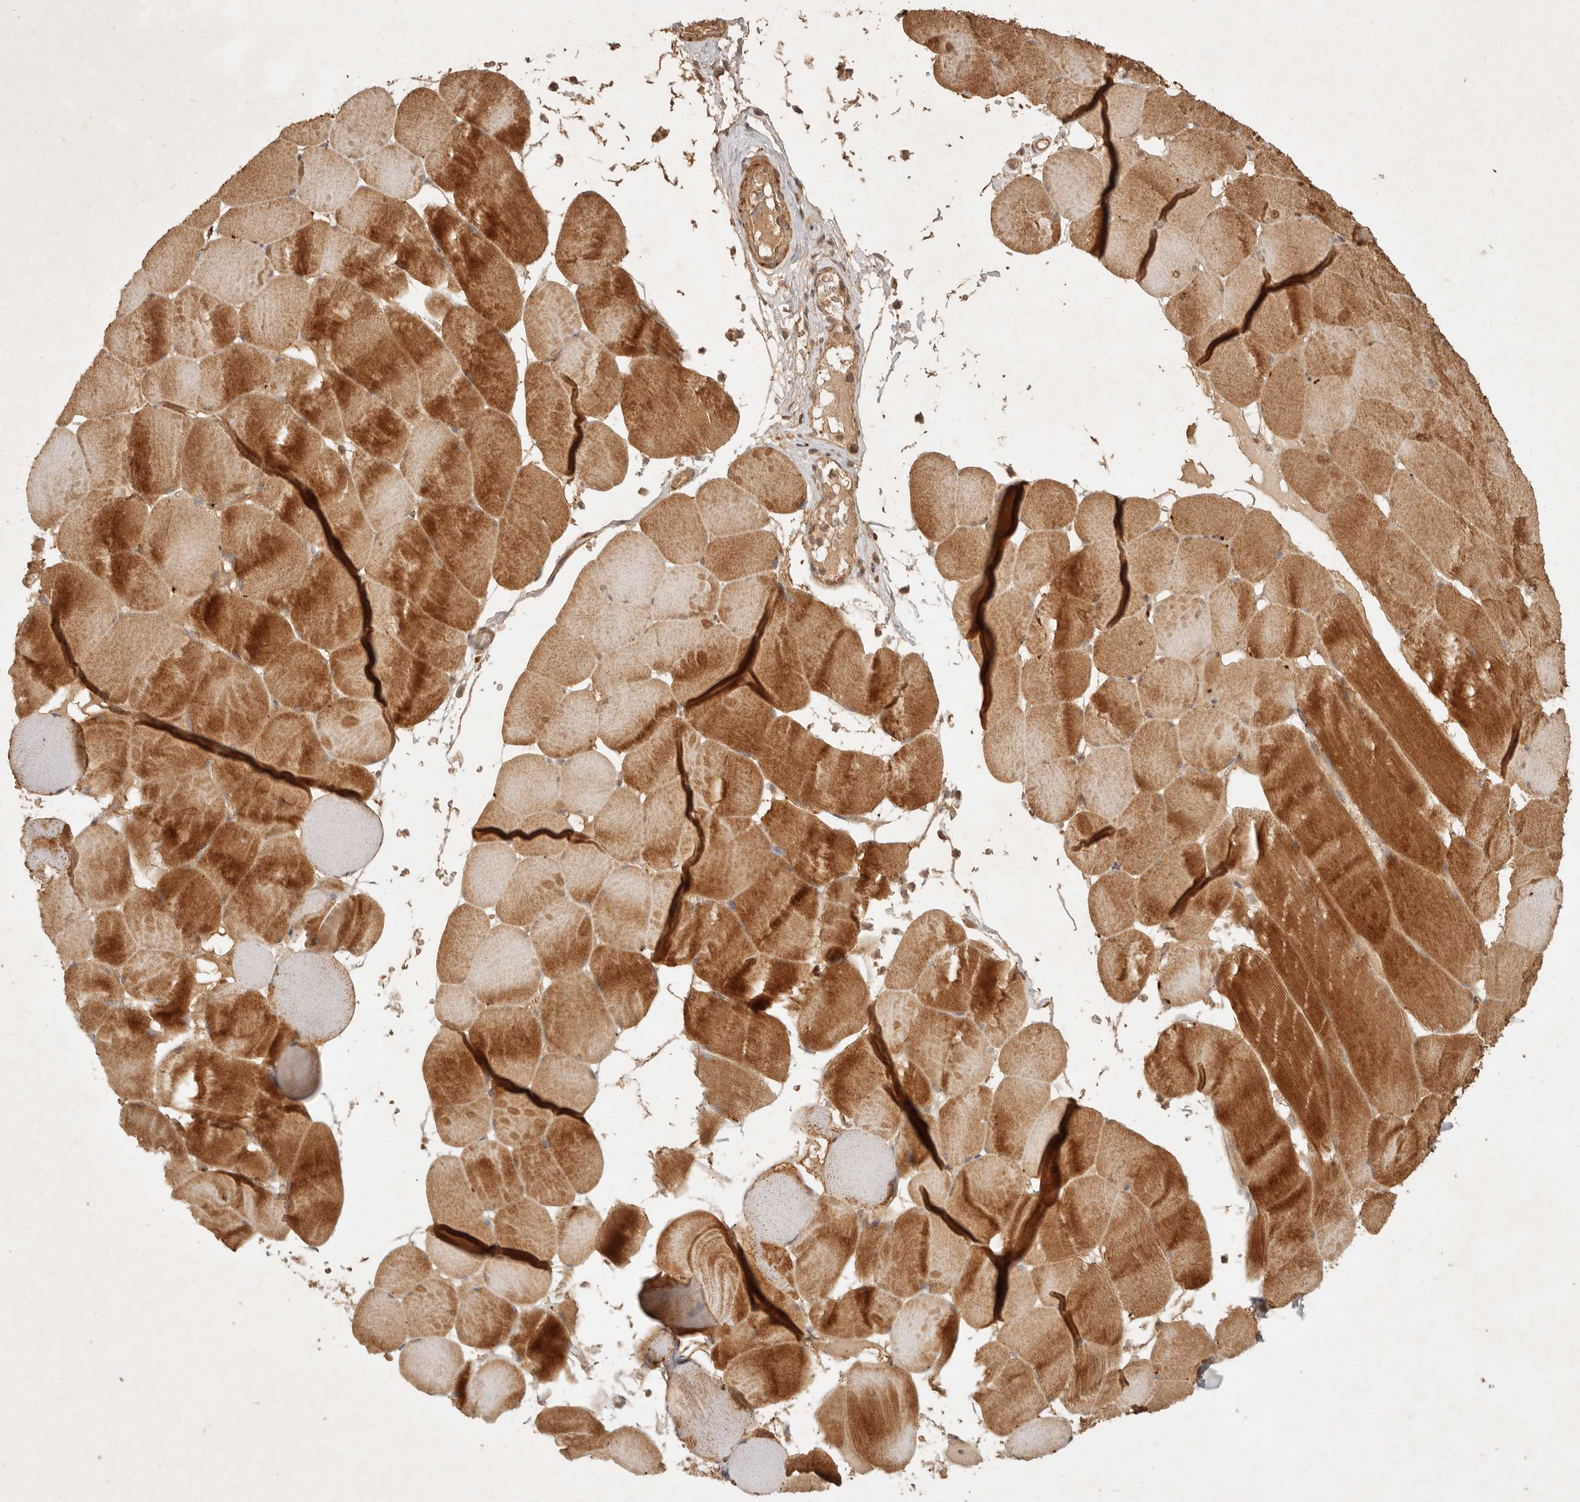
{"staining": {"intensity": "strong", "quantity": "25%-75%", "location": "cytoplasmic/membranous"}, "tissue": "skeletal muscle", "cell_type": "Myocytes", "image_type": "normal", "snomed": [{"axis": "morphology", "description": "Normal tissue, NOS"}, {"axis": "topography", "description": "Skeletal muscle"}], "caption": "Benign skeletal muscle exhibits strong cytoplasmic/membranous staining in about 25%-75% of myocytes (brown staining indicates protein expression, while blue staining denotes nuclei)..", "gene": "CLEC4C", "patient": {"sex": "male", "age": 62}}